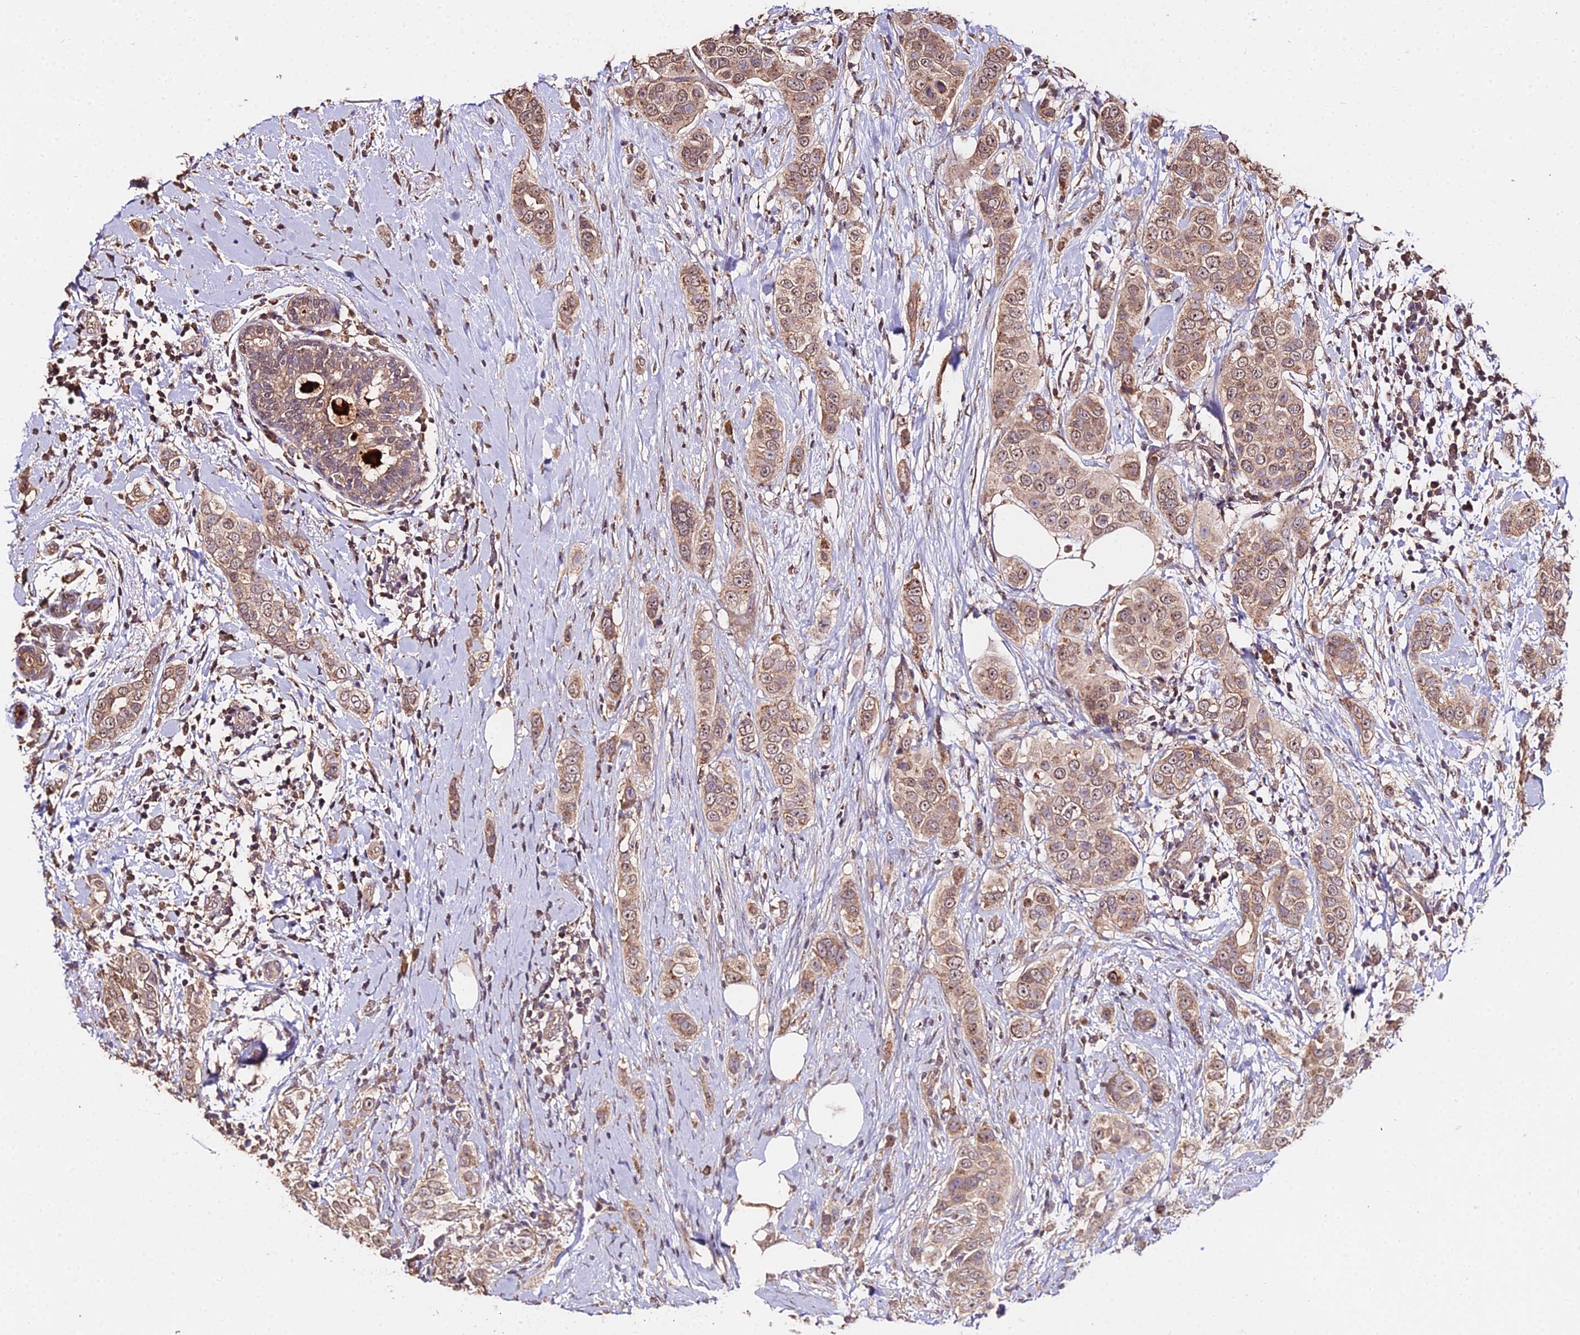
{"staining": {"intensity": "moderate", "quantity": ">75%", "location": "cytoplasmic/membranous,nuclear"}, "tissue": "breast cancer", "cell_type": "Tumor cells", "image_type": "cancer", "snomed": [{"axis": "morphology", "description": "Lobular carcinoma"}, {"axis": "topography", "description": "Breast"}], "caption": "Immunohistochemistry image of human breast cancer (lobular carcinoma) stained for a protein (brown), which shows medium levels of moderate cytoplasmic/membranous and nuclear expression in approximately >75% of tumor cells.", "gene": "METTL13", "patient": {"sex": "female", "age": 51}}